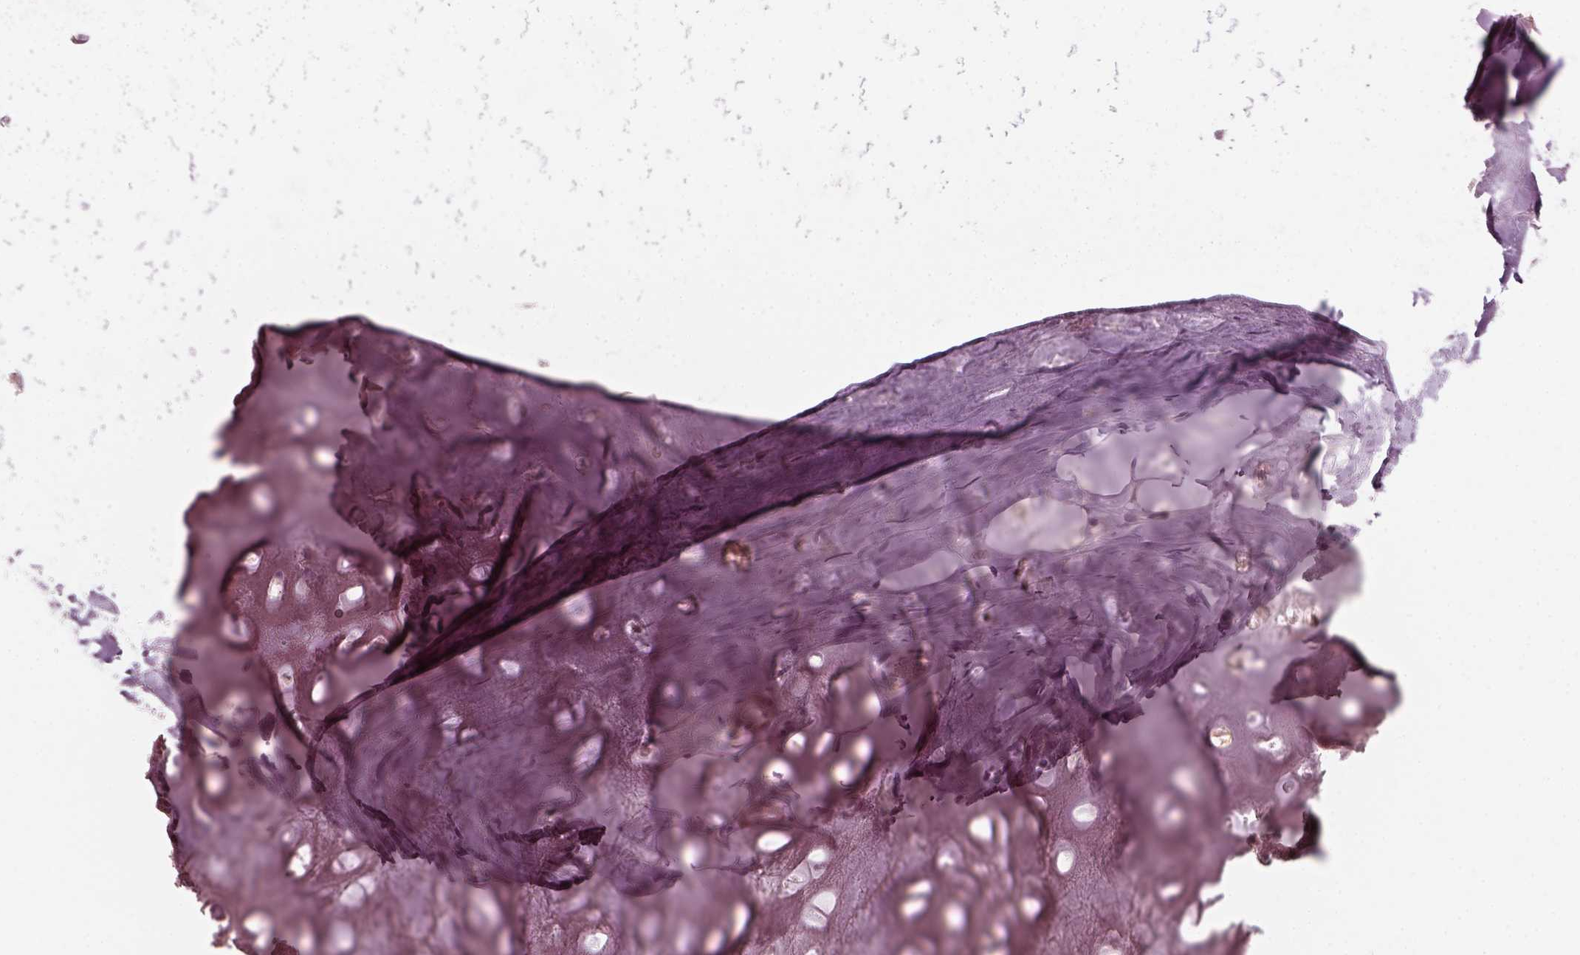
{"staining": {"intensity": "negative", "quantity": "none", "location": "none"}, "tissue": "adipose tissue", "cell_type": "Adipocytes", "image_type": "normal", "snomed": [{"axis": "morphology", "description": "Normal tissue, NOS"}, {"axis": "topography", "description": "Cartilage tissue"}], "caption": "Immunohistochemistry micrograph of benign adipose tissue: human adipose tissue stained with DAB displays no significant protein staining in adipocytes. (DAB (3,3'-diaminobenzidine) IHC visualized using brightfield microscopy, high magnification).", "gene": "MLIP", "patient": {"sex": "male", "age": 57}}